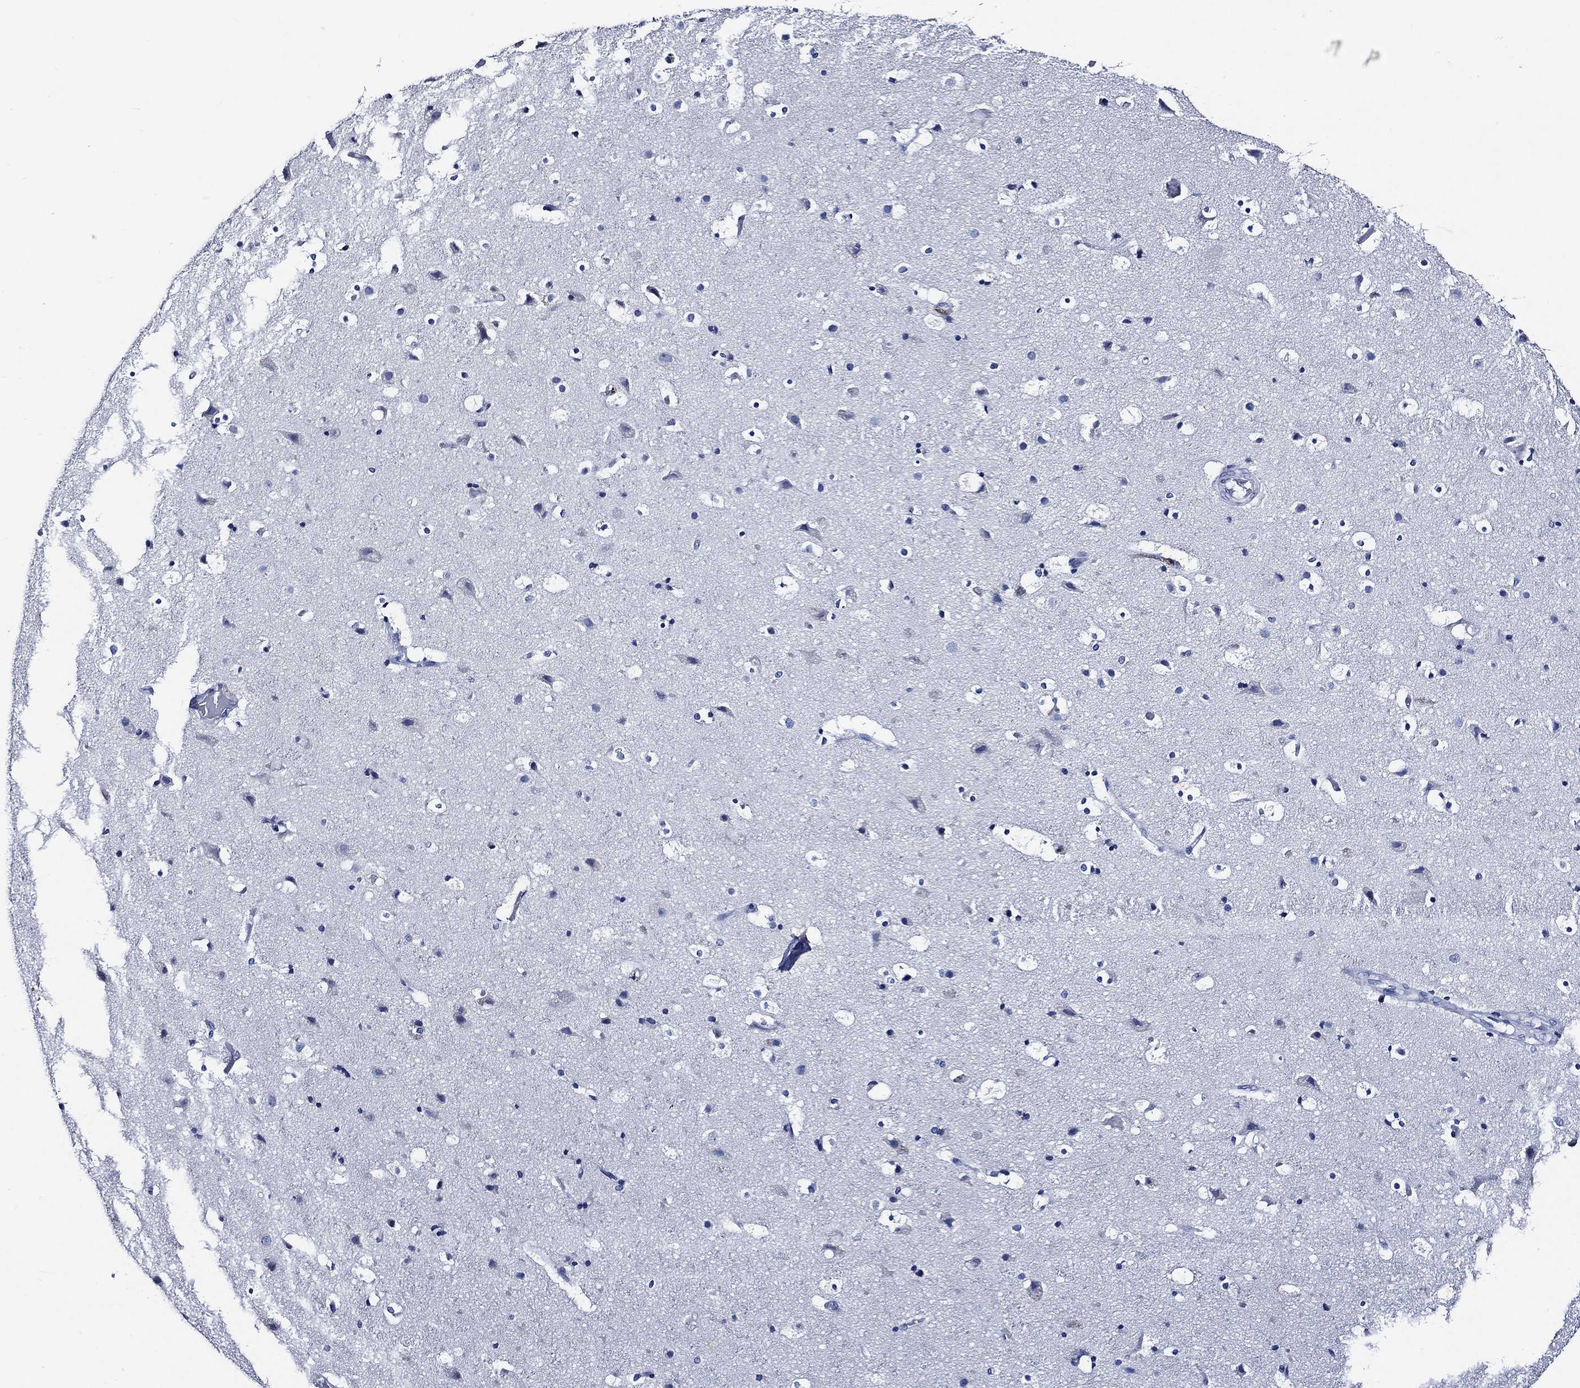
{"staining": {"intensity": "negative", "quantity": "none", "location": "none"}, "tissue": "cerebral cortex", "cell_type": "Endothelial cells", "image_type": "normal", "snomed": [{"axis": "morphology", "description": "Normal tissue, NOS"}, {"axis": "topography", "description": "Cerebral cortex"}], "caption": "A high-resolution micrograph shows immunohistochemistry (IHC) staining of normal cerebral cortex, which displays no significant staining in endothelial cells. The staining is performed using DAB (3,3'-diaminobenzidine) brown chromogen with nuclei counter-stained in using hematoxylin.", "gene": "WDR62", "patient": {"sex": "female", "age": 52}}